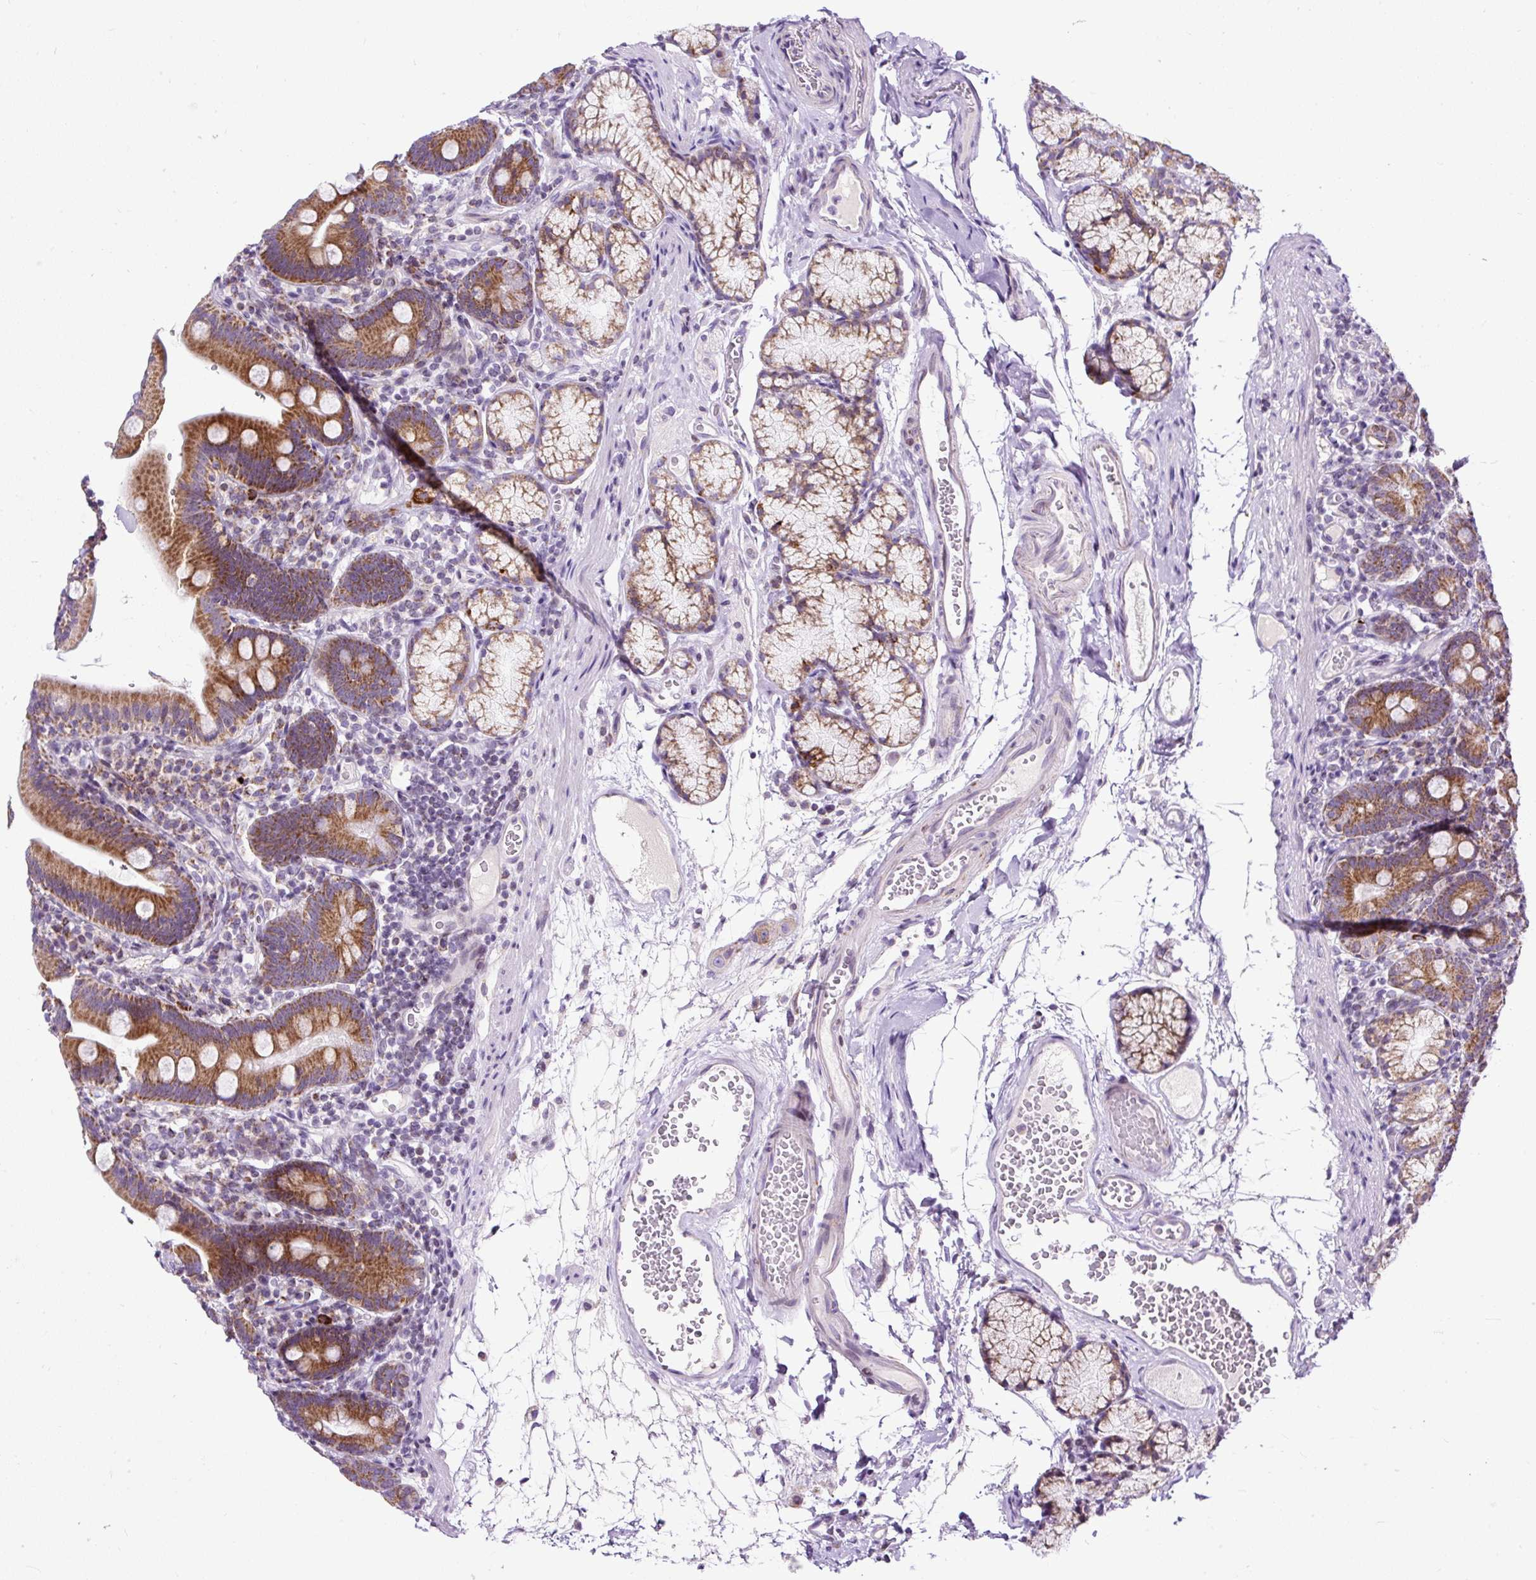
{"staining": {"intensity": "moderate", "quantity": ">75%", "location": "cytoplasmic/membranous"}, "tissue": "duodenum", "cell_type": "Glandular cells", "image_type": "normal", "snomed": [{"axis": "morphology", "description": "Normal tissue, NOS"}, {"axis": "topography", "description": "Duodenum"}], "caption": "Protein expression analysis of normal human duodenum reveals moderate cytoplasmic/membranous expression in about >75% of glandular cells.", "gene": "FMC1", "patient": {"sex": "female", "age": 67}}